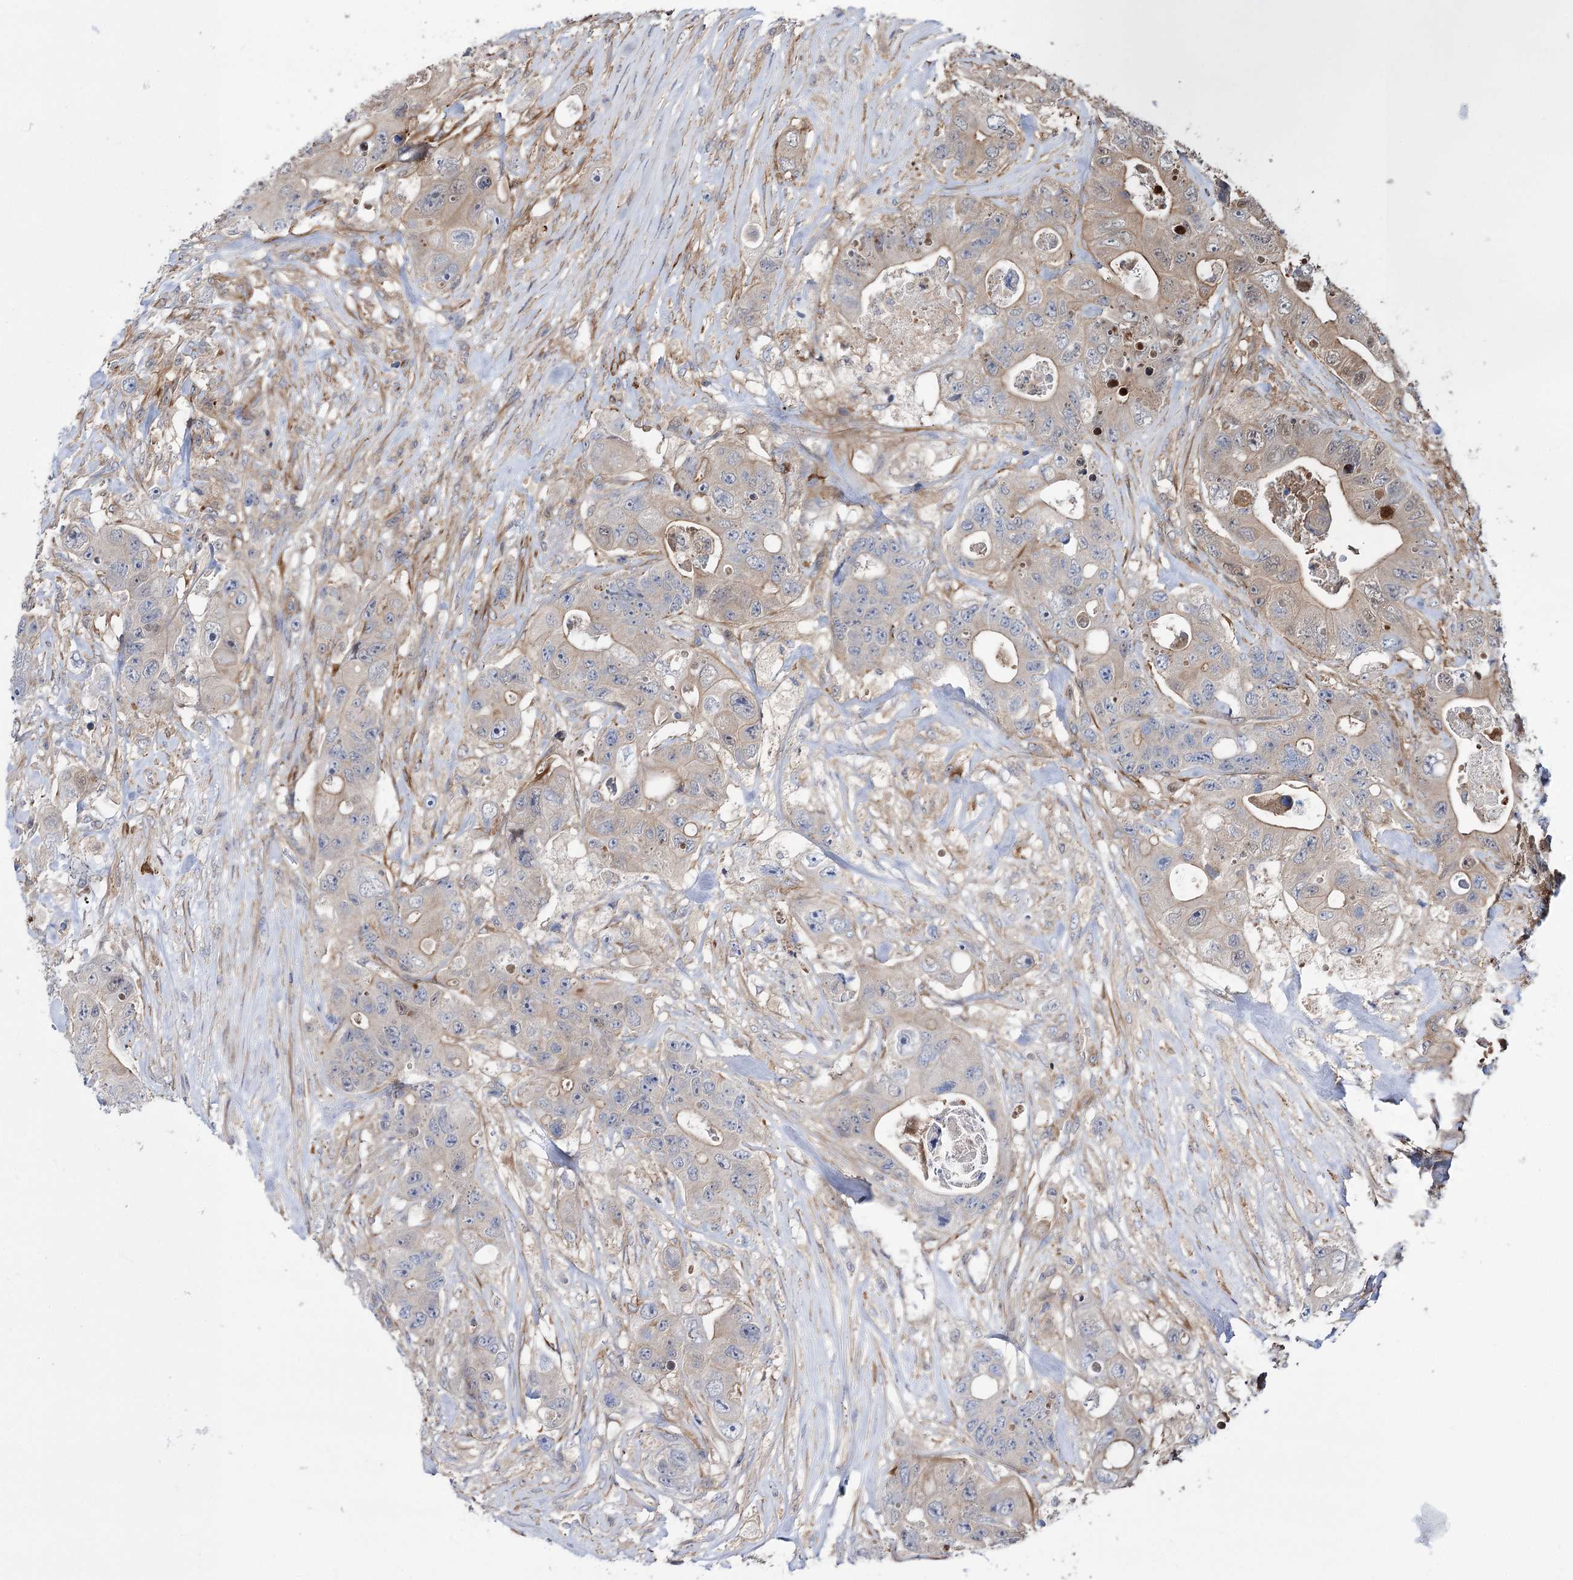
{"staining": {"intensity": "weak", "quantity": "<25%", "location": "cytoplasmic/membranous"}, "tissue": "colorectal cancer", "cell_type": "Tumor cells", "image_type": "cancer", "snomed": [{"axis": "morphology", "description": "Adenocarcinoma, NOS"}, {"axis": "topography", "description": "Colon"}], "caption": "Tumor cells are negative for protein expression in human colorectal cancer (adenocarcinoma). (DAB (3,3'-diaminobenzidine) immunohistochemistry, high magnification).", "gene": "DPP3", "patient": {"sex": "female", "age": 46}}